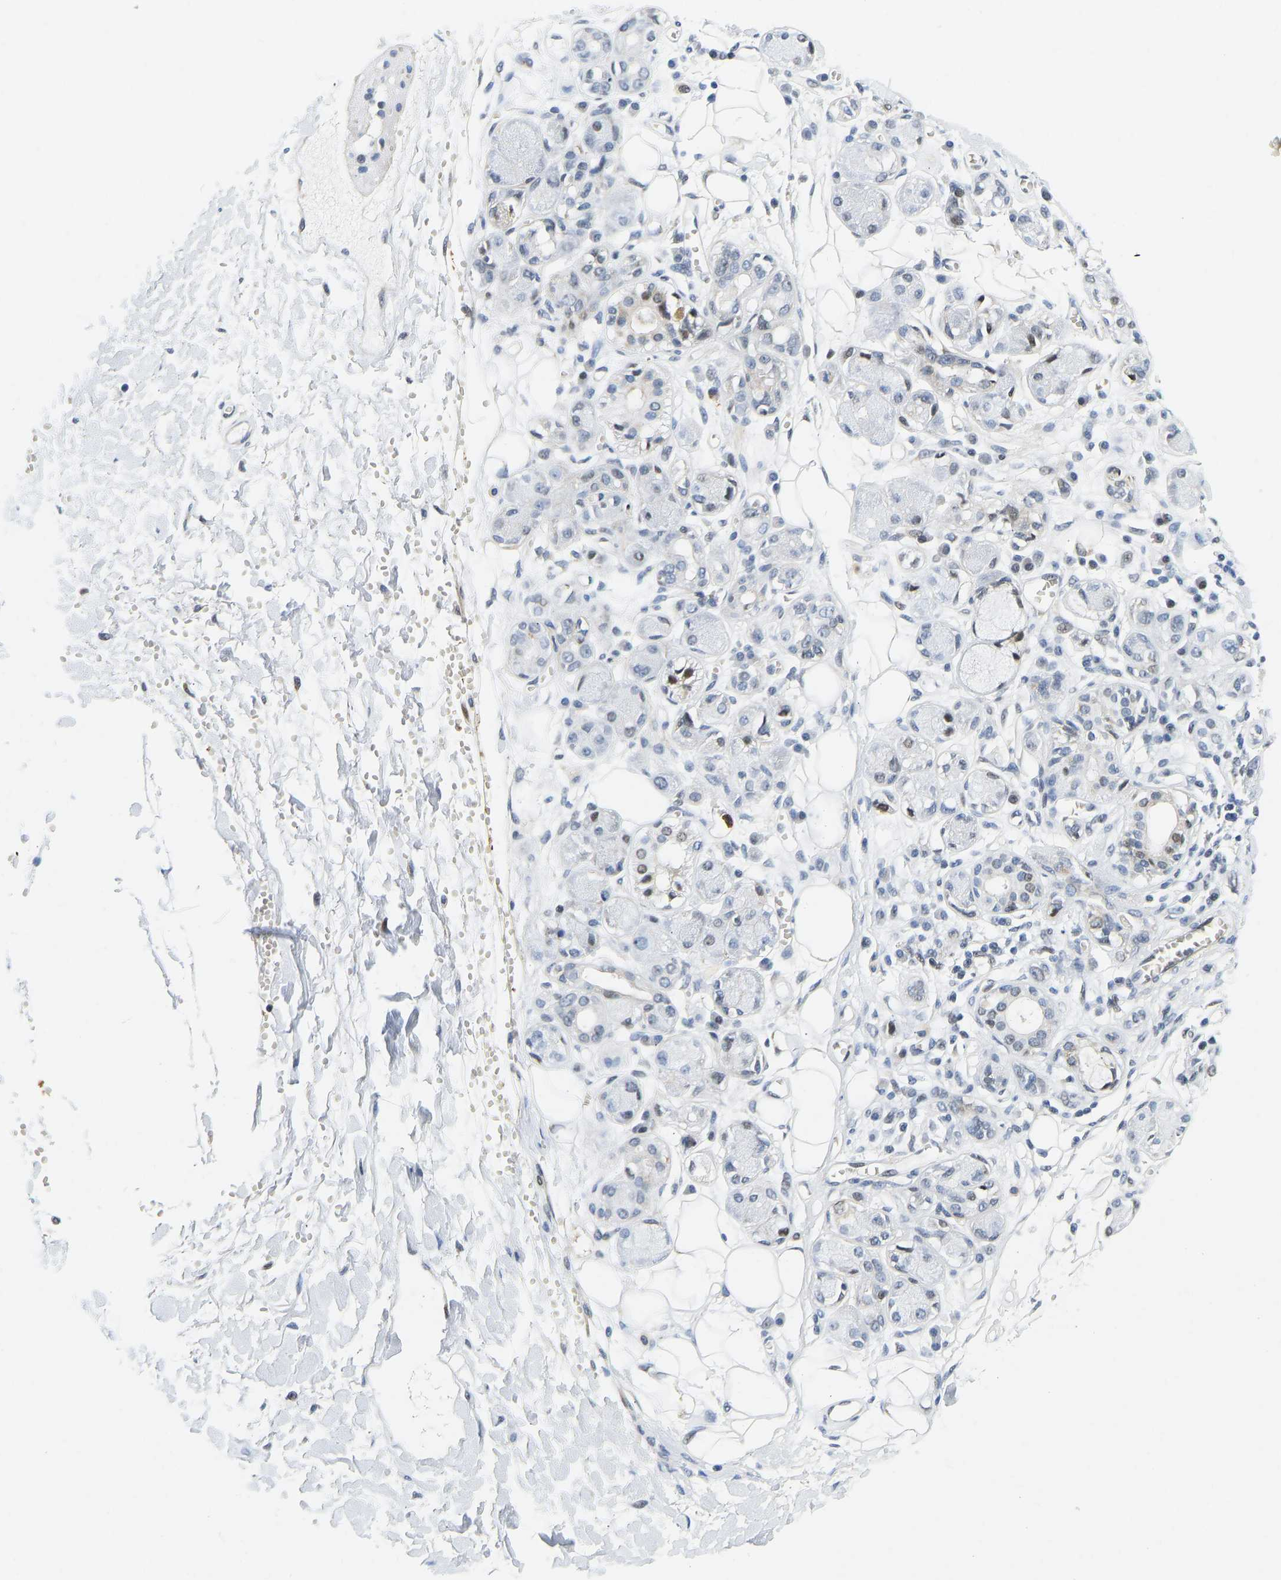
{"staining": {"intensity": "negative", "quantity": "none", "location": "none"}, "tissue": "adipose tissue", "cell_type": "Adipocytes", "image_type": "normal", "snomed": [{"axis": "morphology", "description": "Normal tissue, NOS"}, {"axis": "morphology", "description": "Inflammation, NOS"}, {"axis": "topography", "description": "Salivary gland"}, {"axis": "topography", "description": "Peripheral nerve tissue"}], "caption": "Immunohistochemistry of benign adipose tissue displays no positivity in adipocytes.", "gene": "HDAC5", "patient": {"sex": "female", "age": 75}}